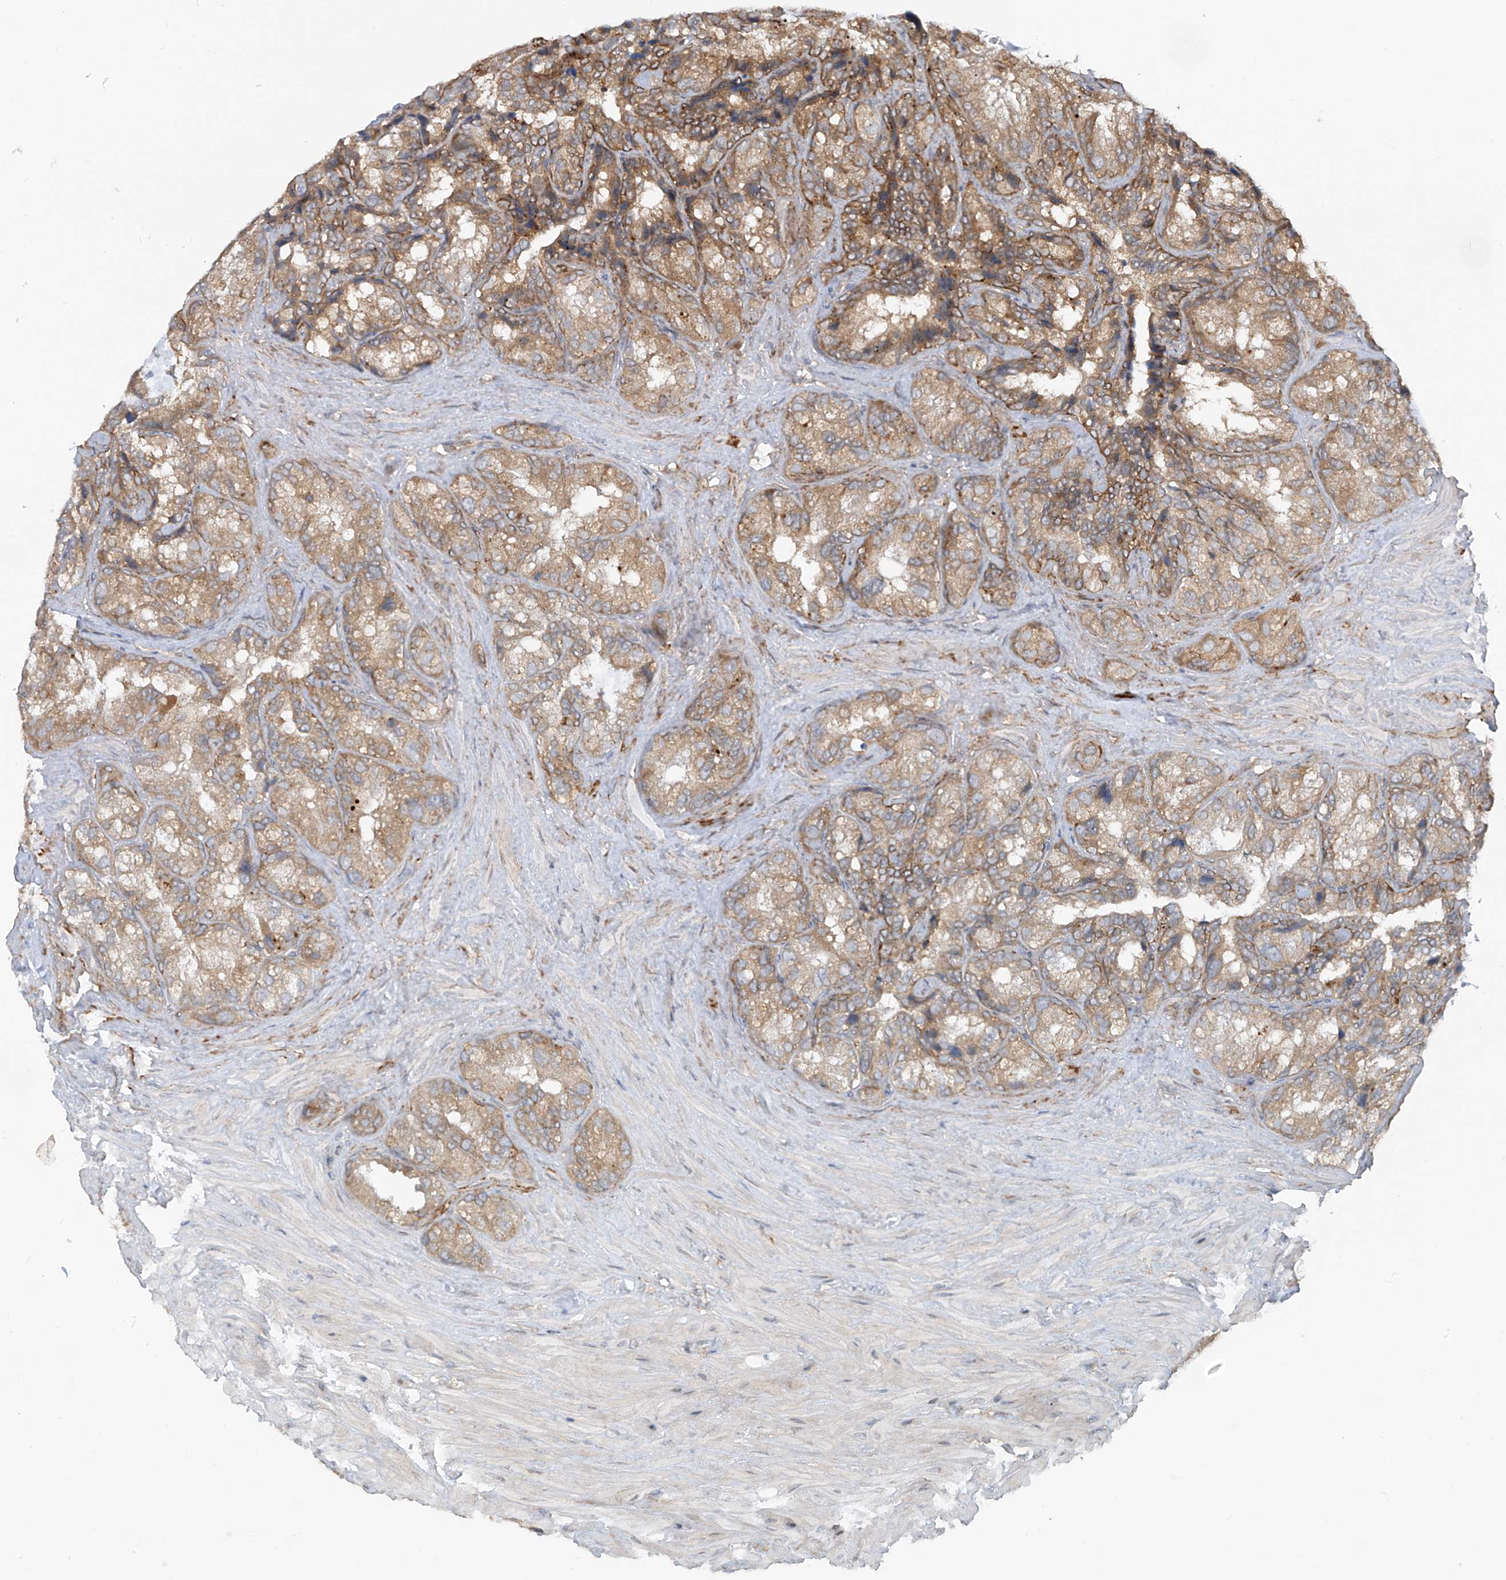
{"staining": {"intensity": "moderate", "quantity": ">75%", "location": "cytoplasmic/membranous"}, "tissue": "seminal vesicle", "cell_type": "Glandular cells", "image_type": "normal", "snomed": [{"axis": "morphology", "description": "Normal tissue, NOS"}, {"axis": "topography", "description": "Prostate"}, {"axis": "topography", "description": "Seminal veicle"}], "caption": "Immunohistochemistry histopathology image of benign seminal vesicle: human seminal vesicle stained using immunohistochemistry (IHC) displays medium levels of moderate protein expression localized specifically in the cytoplasmic/membranous of glandular cells, appearing as a cytoplasmic/membranous brown color.", "gene": "PDE11A", "patient": {"sex": "male", "age": 68}}